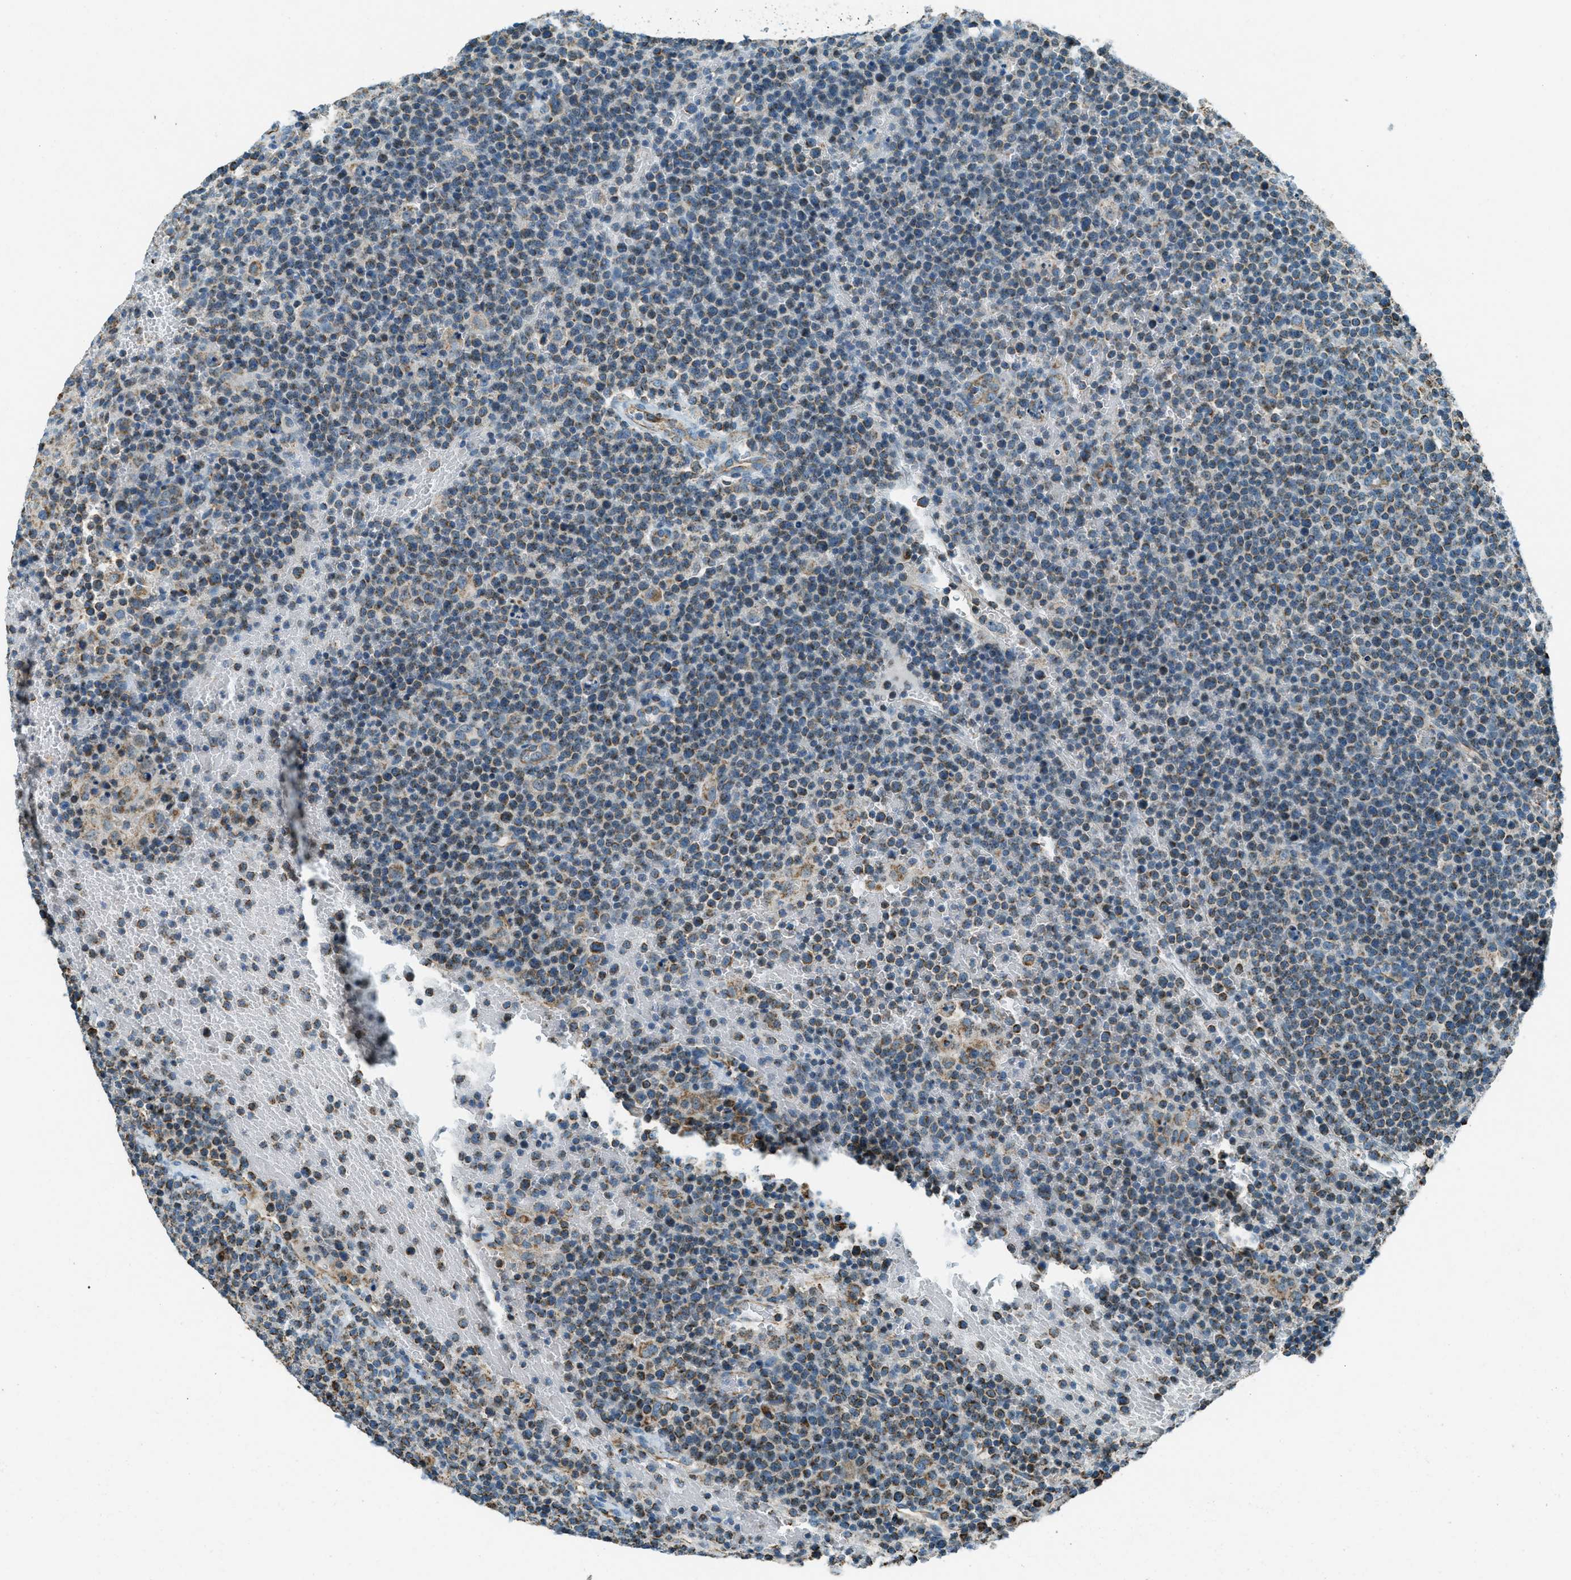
{"staining": {"intensity": "moderate", "quantity": "25%-75%", "location": "cytoplasmic/membranous"}, "tissue": "lymphoma", "cell_type": "Tumor cells", "image_type": "cancer", "snomed": [{"axis": "morphology", "description": "Malignant lymphoma, non-Hodgkin's type, High grade"}, {"axis": "topography", "description": "Lymph node"}], "caption": "Protein analysis of high-grade malignant lymphoma, non-Hodgkin's type tissue shows moderate cytoplasmic/membranous positivity in approximately 25%-75% of tumor cells. The staining was performed using DAB, with brown indicating positive protein expression. Nuclei are stained blue with hematoxylin.", "gene": "CHST15", "patient": {"sex": "male", "age": 61}}